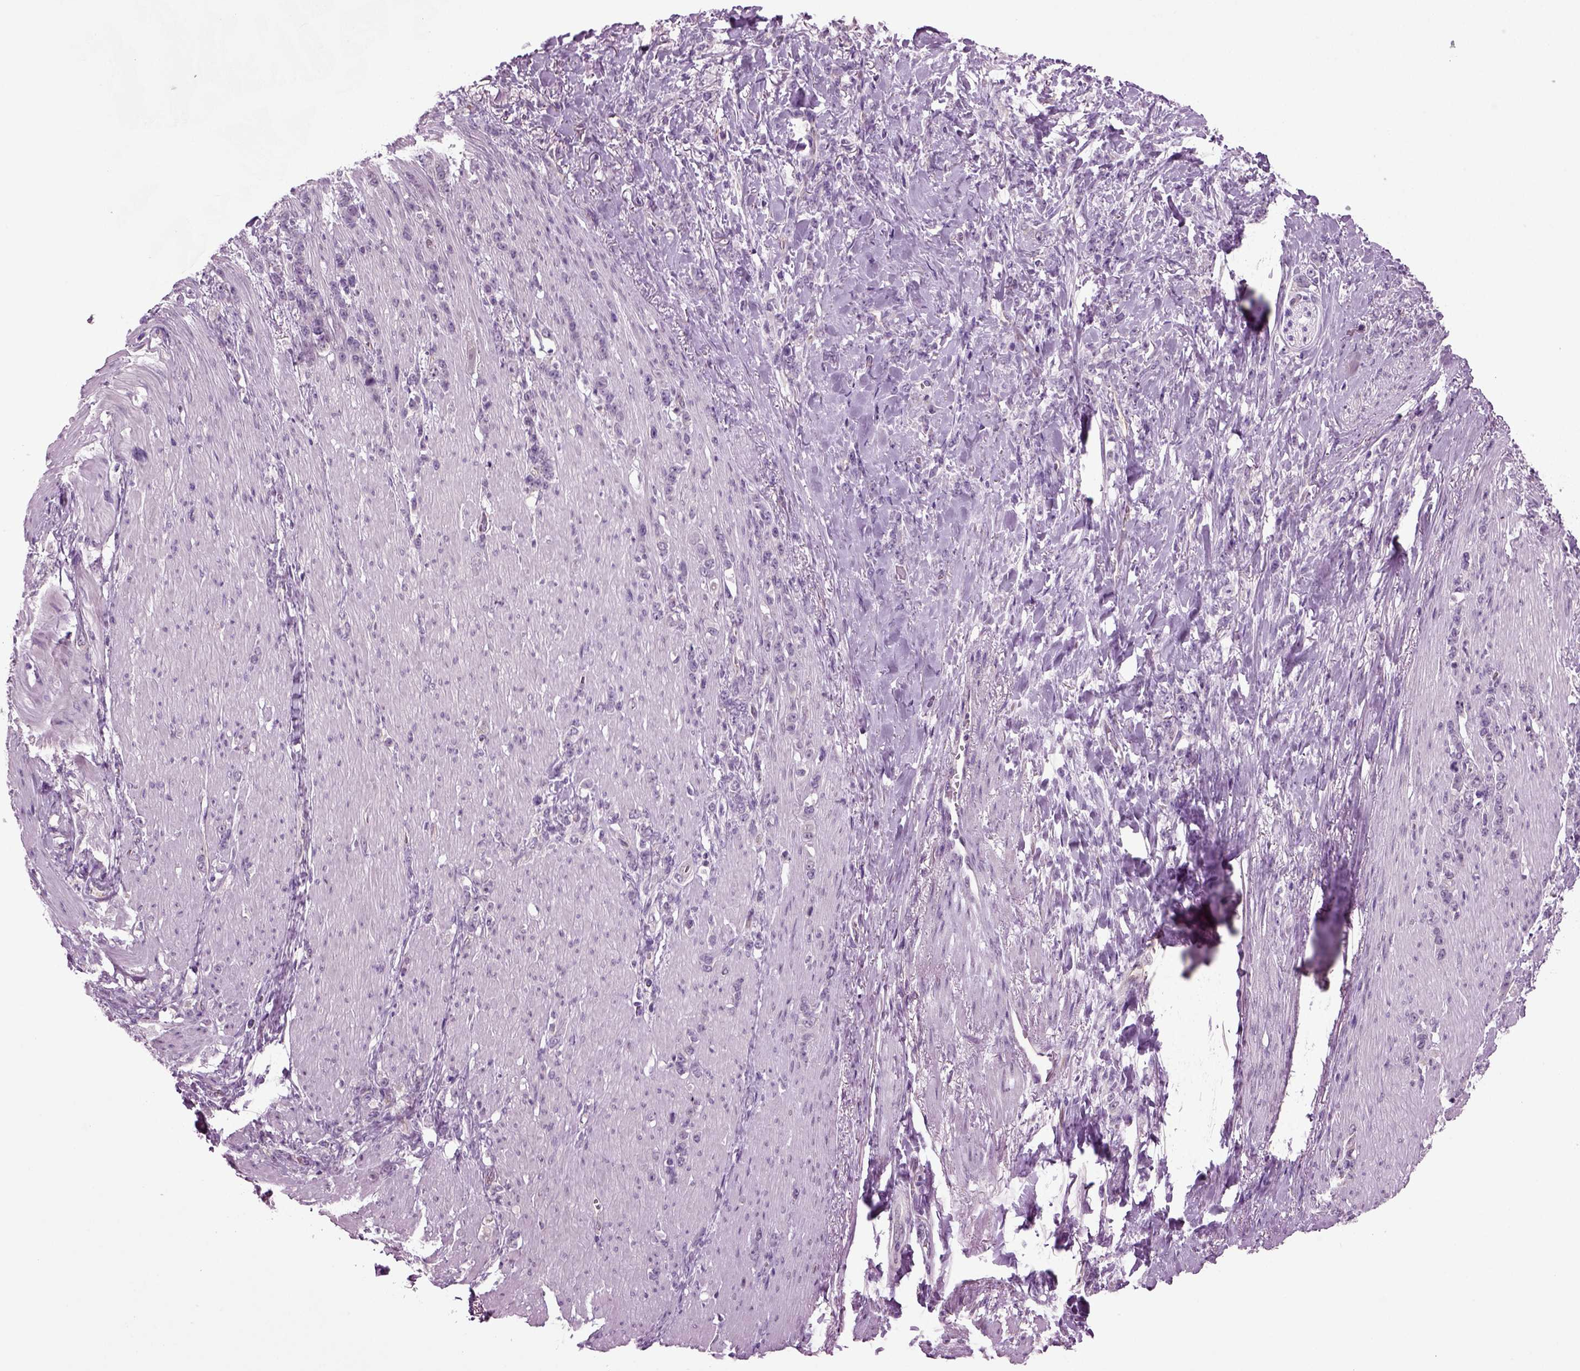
{"staining": {"intensity": "negative", "quantity": "none", "location": "none"}, "tissue": "stomach cancer", "cell_type": "Tumor cells", "image_type": "cancer", "snomed": [{"axis": "morphology", "description": "Adenocarcinoma, NOS"}, {"axis": "topography", "description": "Stomach, lower"}], "caption": "IHC image of stomach adenocarcinoma stained for a protein (brown), which reveals no expression in tumor cells.", "gene": "COL9A2", "patient": {"sex": "male", "age": 88}}